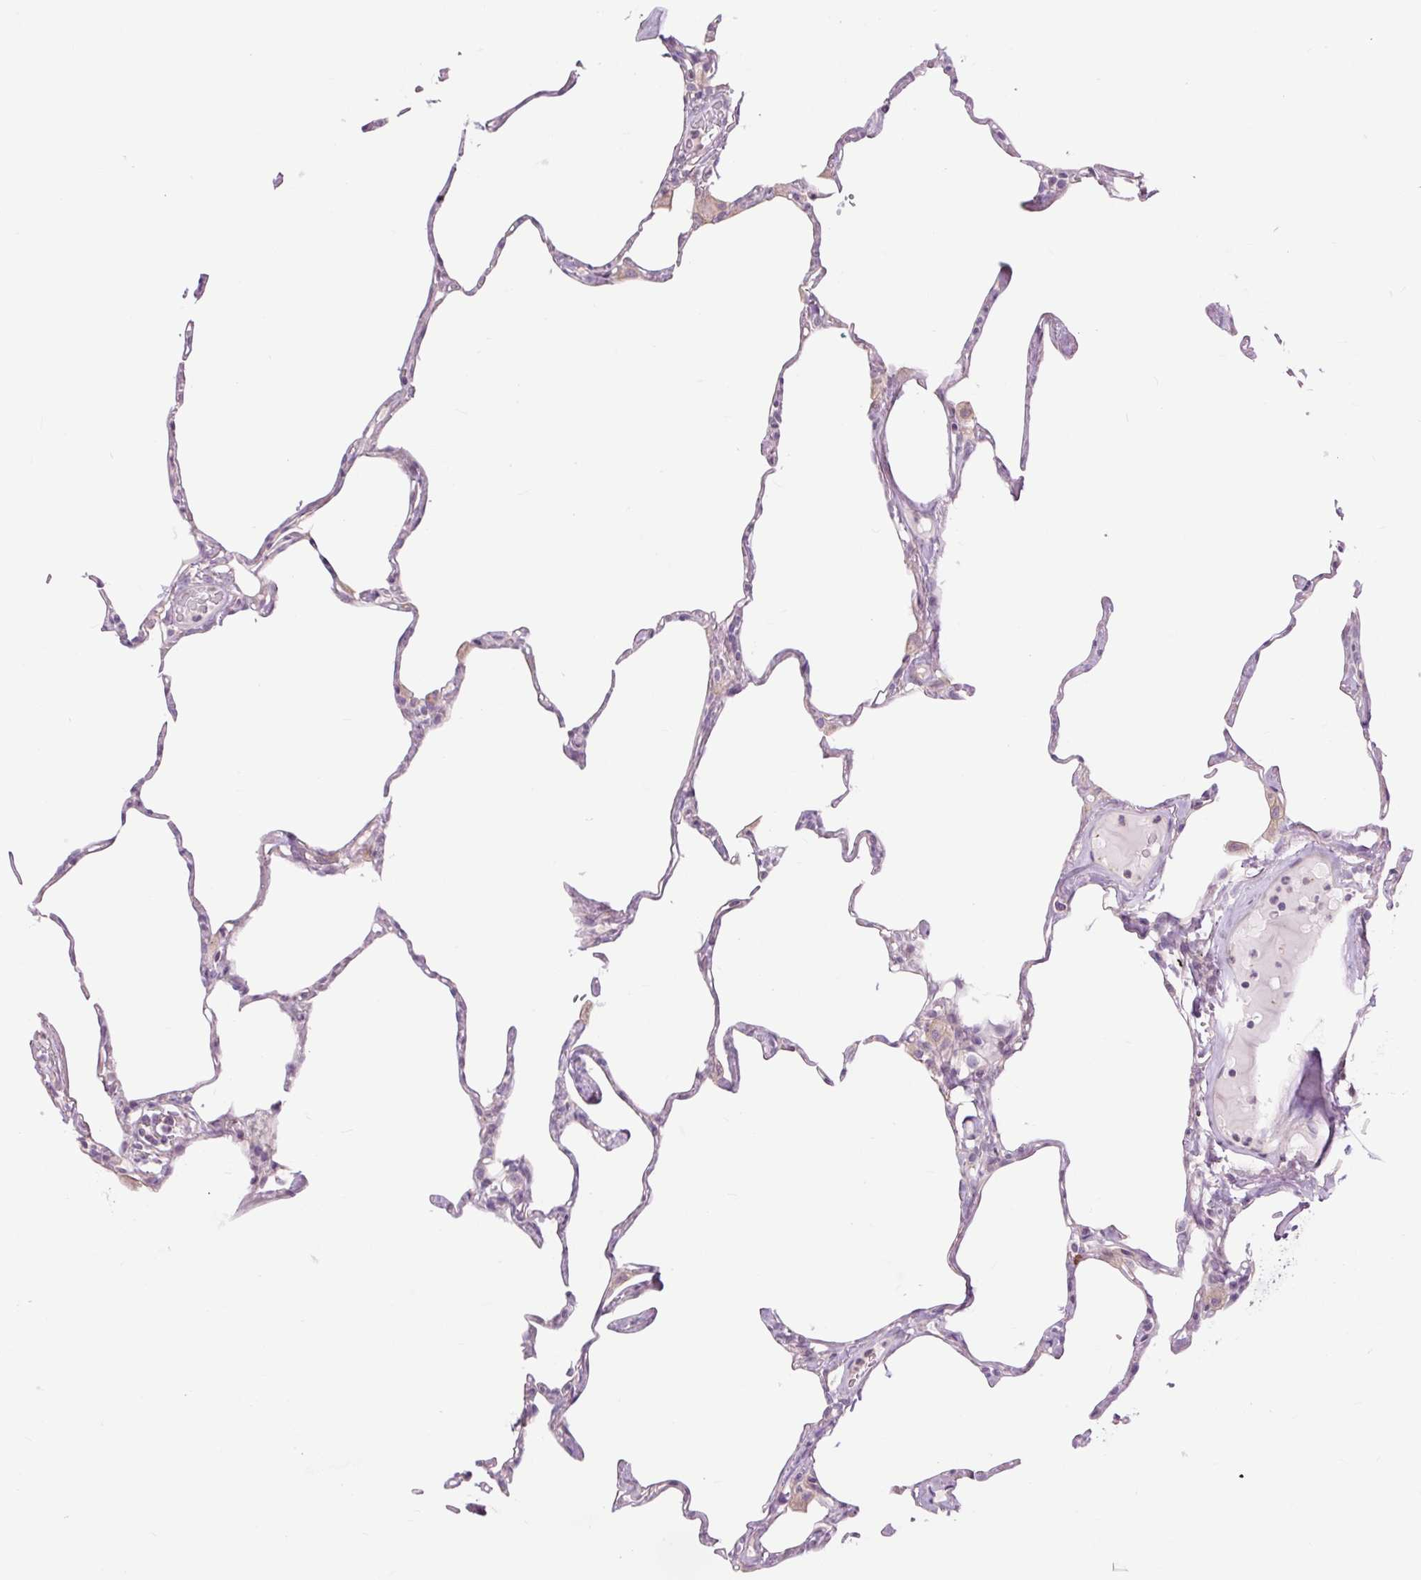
{"staining": {"intensity": "negative", "quantity": "none", "location": "none"}, "tissue": "lung", "cell_type": "Alveolar cells", "image_type": "normal", "snomed": [{"axis": "morphology", "description": "Normal tissue, NOS"}, {"axis": "topography", "description": "Lung"}], "caption": "DAB (3,3'-diaminobenzidine) immunohistochemical staining of benign lung reveals no significant positivity in alveolar cells.", "gene": "CTNNA3", "patient": {"sex": "male", "age": 65}}